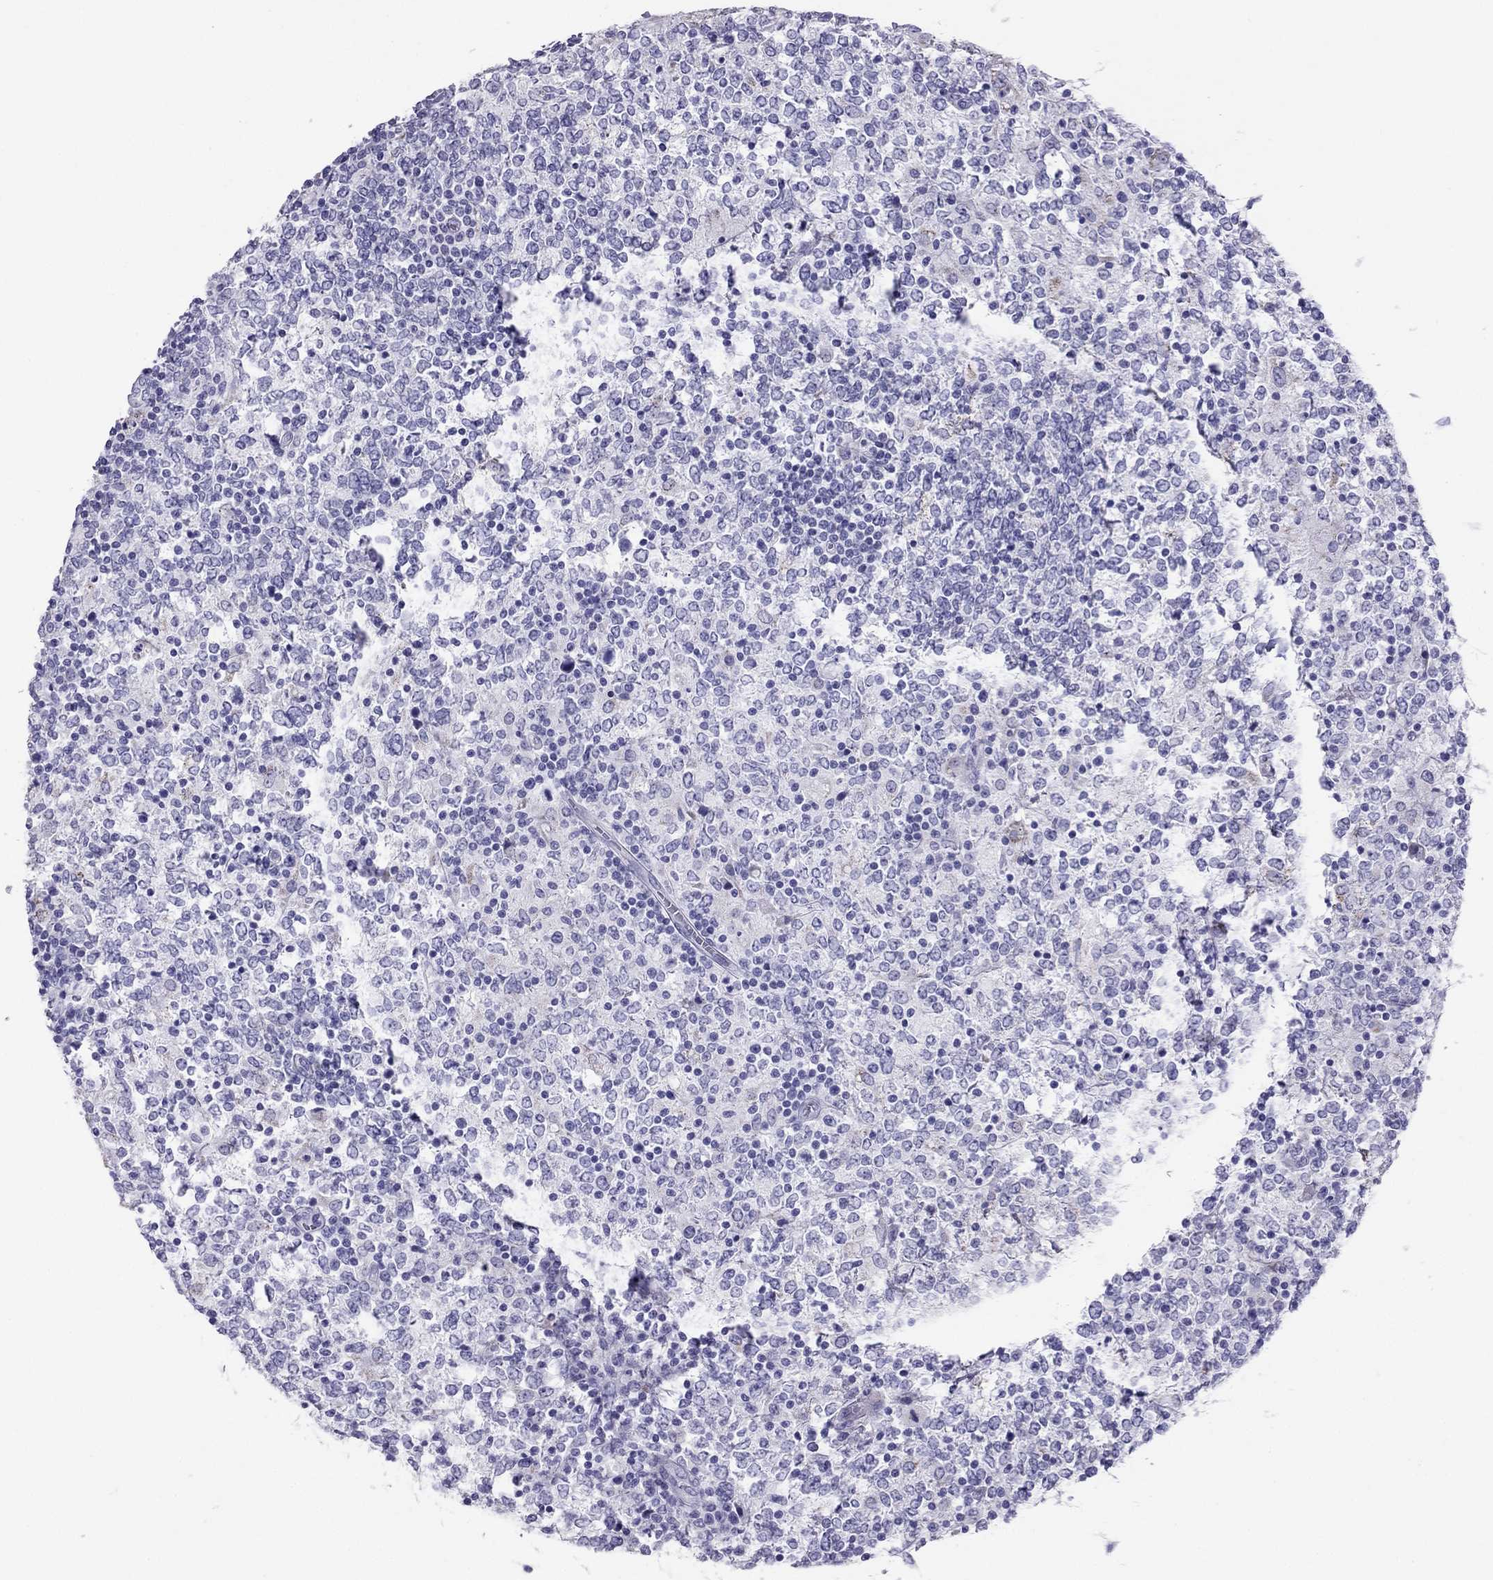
{"staining": {"intensity": "negative", "quantity": "none", "location": "none"}, "tissue": "lymphoma", "cell_type": "Tumor cells", "image_type": "cancer", "snomed": [{"axis": "morphology", "description": "Malignant lymphoma, non-Hodgkin's type, High grade"}, {"axis": "topography", "description": "Lymph node"}], "caption": "There is no significant positivity in tumor cells of high-grade malignant lymphoma, non-Hodgkin's type.", "gene": "MAEL", "patient": {"sex": "female", "age": 84}}